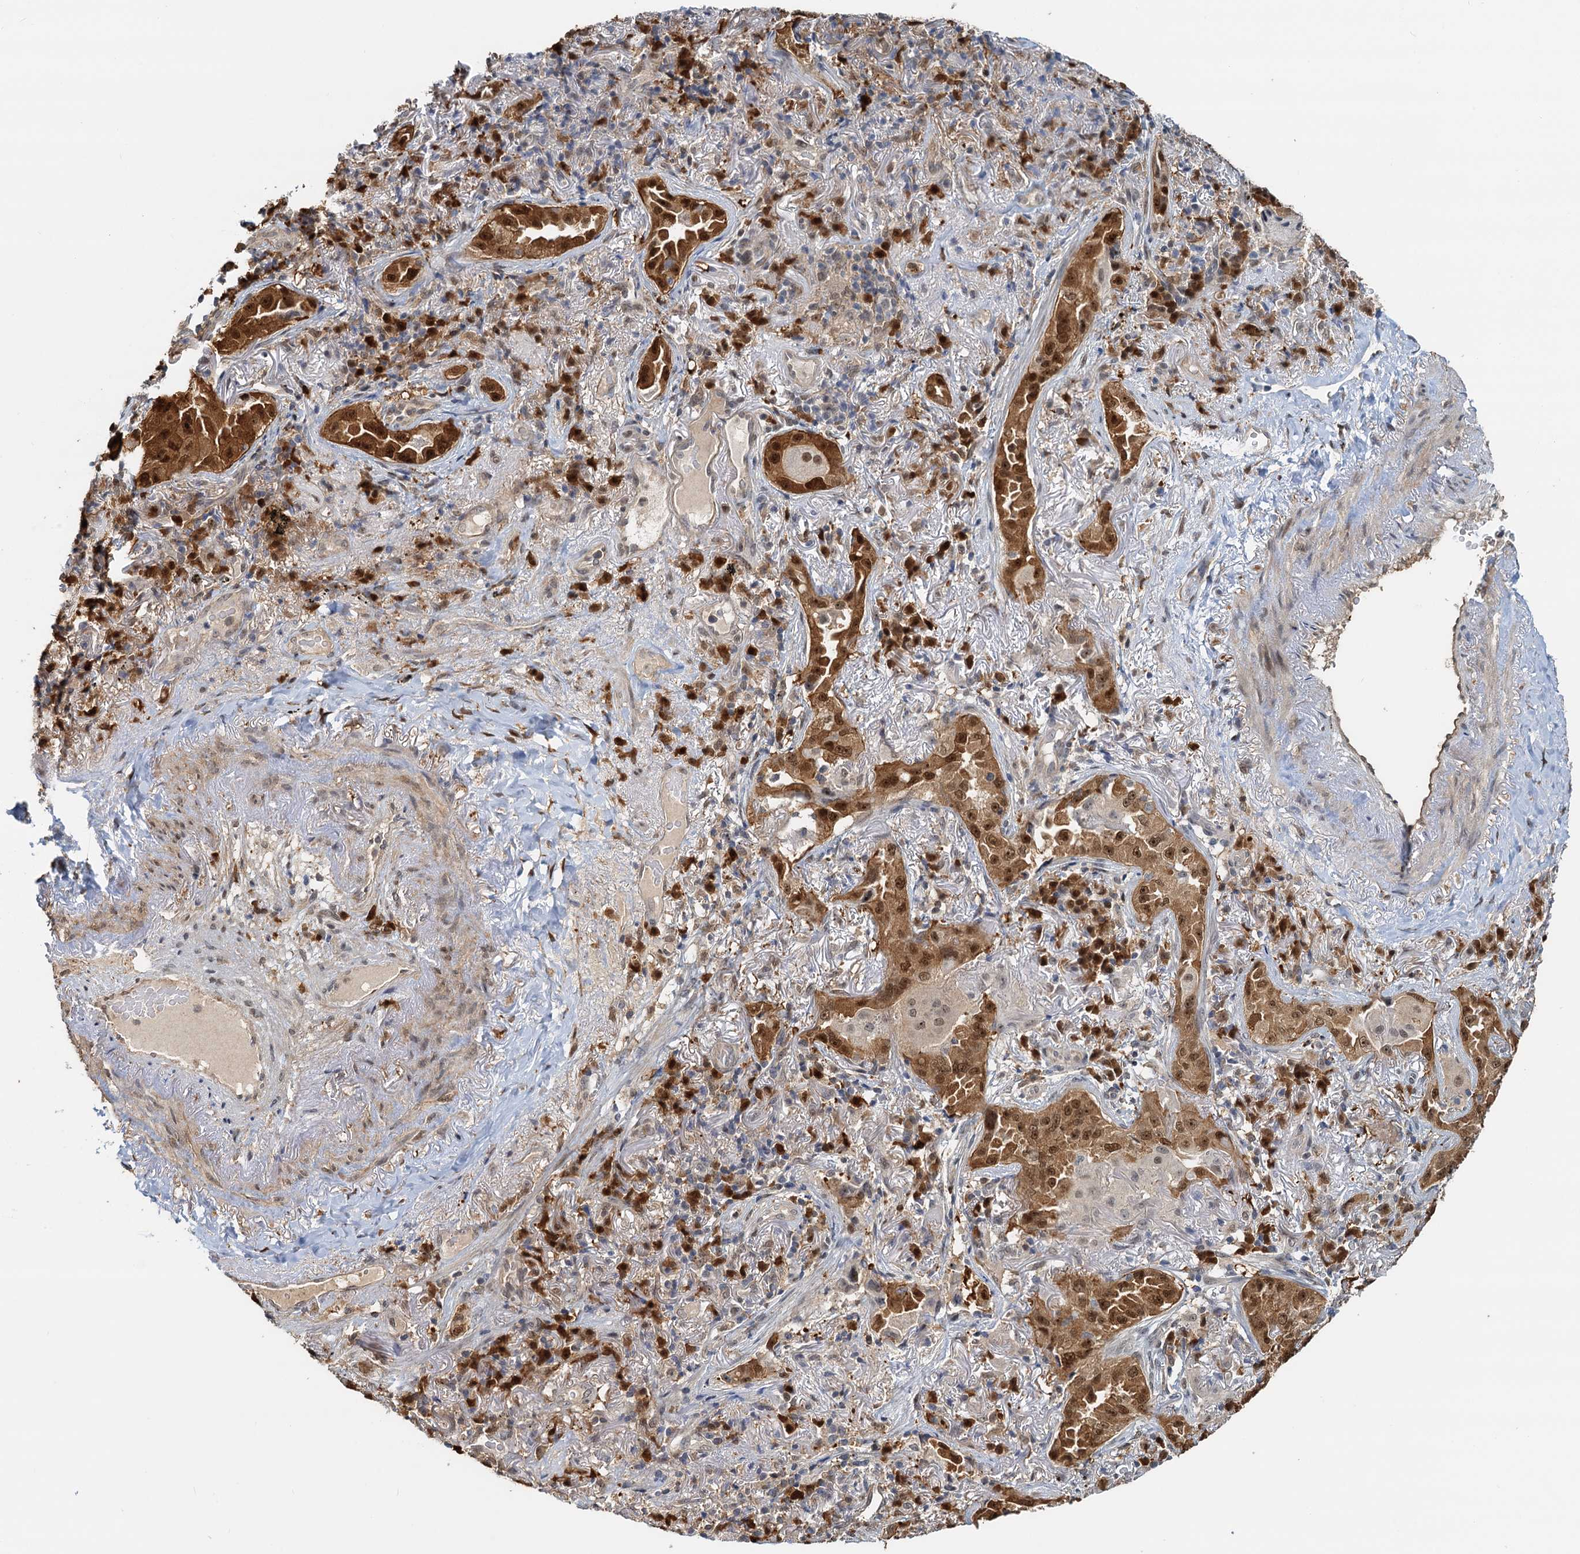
{"staining": {"intensity": "moderate", "quantity": ">75%", "location": "cytoplasmic/membranous,nuclear"}, "tissue": "lung cancer", "cell_type": "Tumor cells", "image_type": "cancer", "snomed": [{"axis": "morphology", "description": "Adenocarcinoma, NOS"}, {"axis": "topography", "description": "Lung"}], "caption": "Protein staining demonstrates moderate cytoplasmic/membranous and nuclear staining in approximately >75% of tumor cells in lung cancer. (brown staining indicates protein expression, while blue staining denotes nuclei).", "gene": "SPINDOC", "patient": {"sex": "female", "age": 69}}